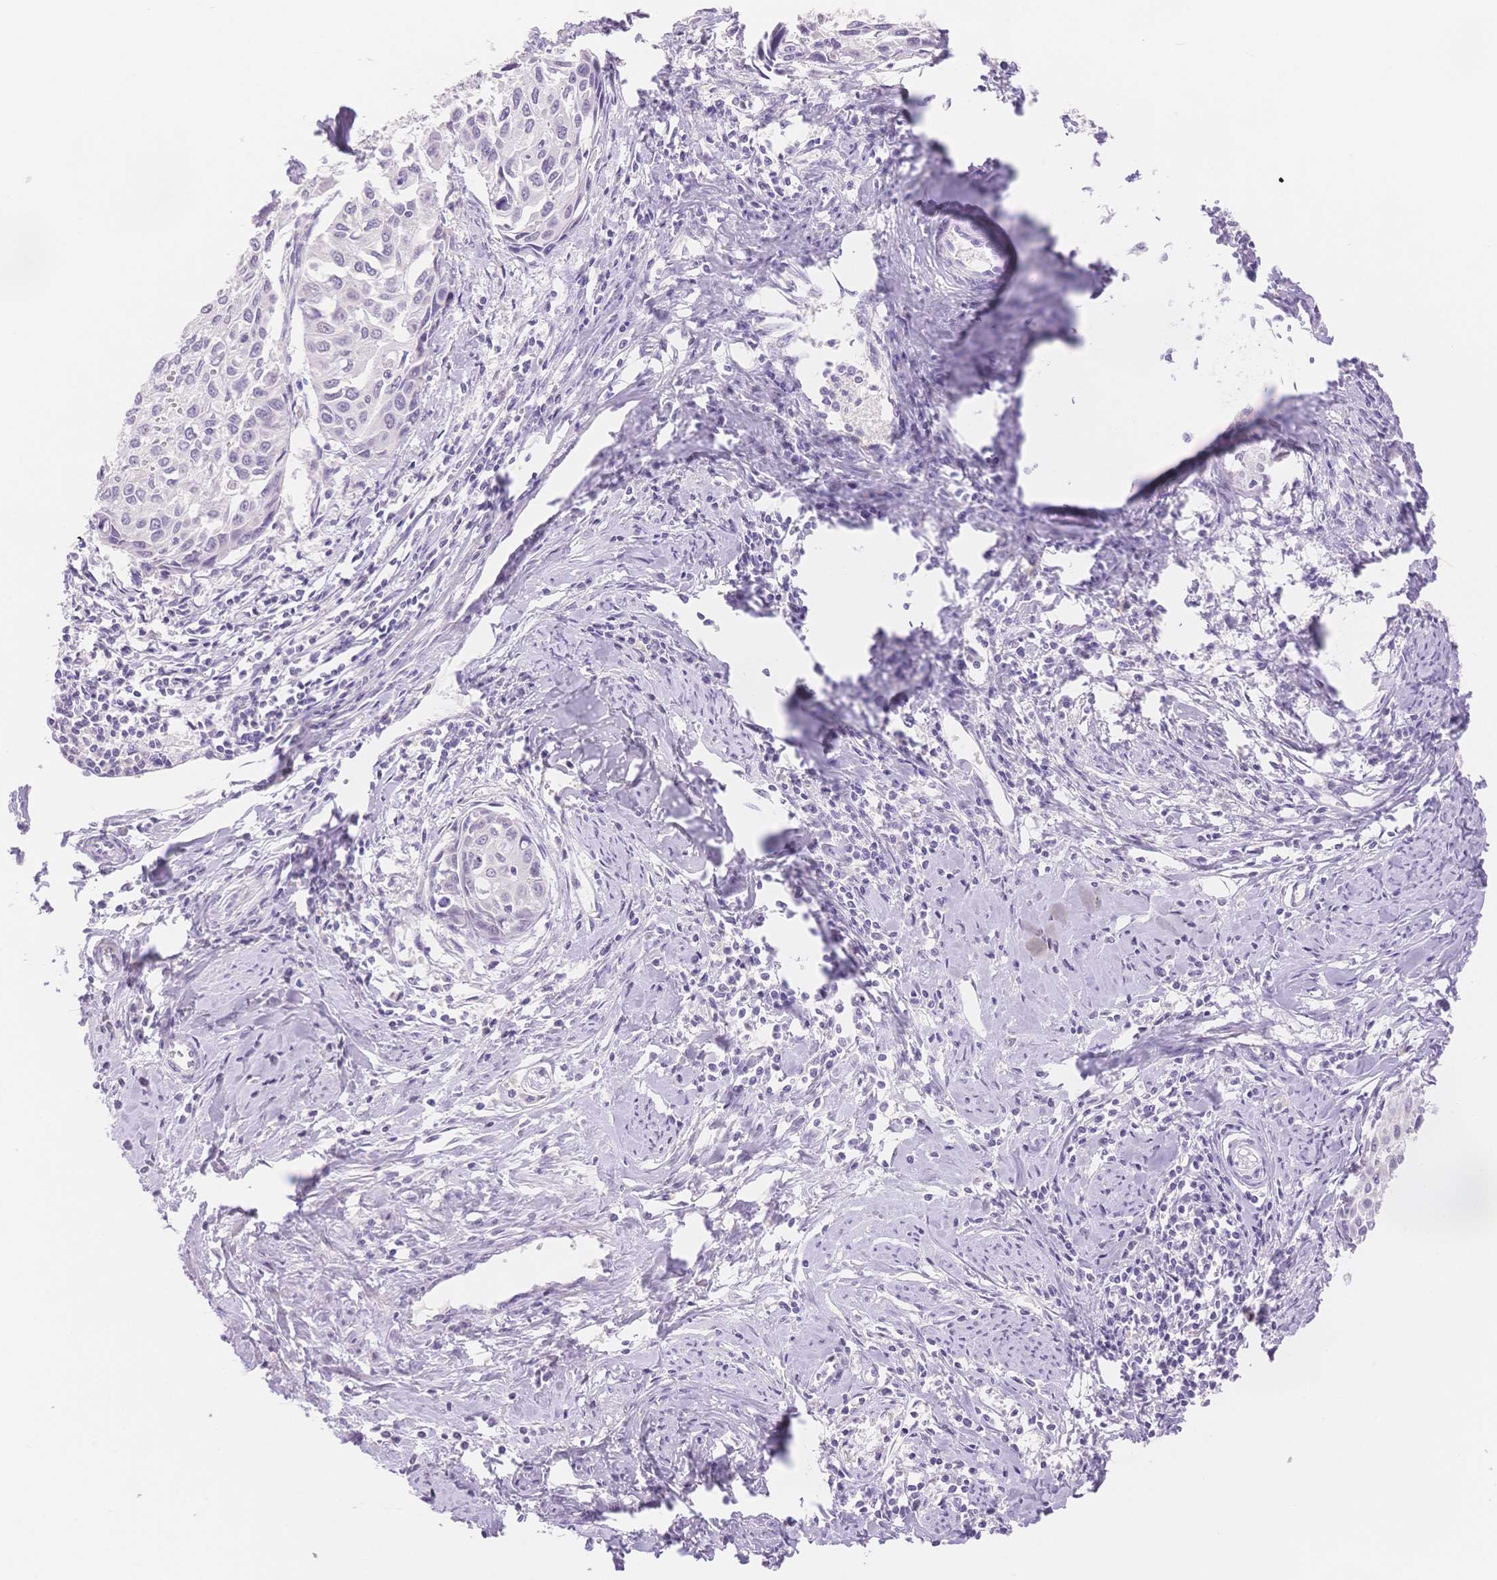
{"staining": {"intensity": "negative", "quantity": "none", "location": "none"}, "tissue": "cervical cancer", "cell_type": "Tumor cells", "image_type": "cancer", "snomed": [{"axis": "morphology", "description": "Squamous cell carcinoma, NOS"}, {"axis": "topography", "description": "Cervix"}], "caption": "Tumor cells are negative for brown protein staining in cervical cancer (squamous cell carcinoma).", "gene": "MYOM1", "patient": {"sex": "female", "age": 50}}